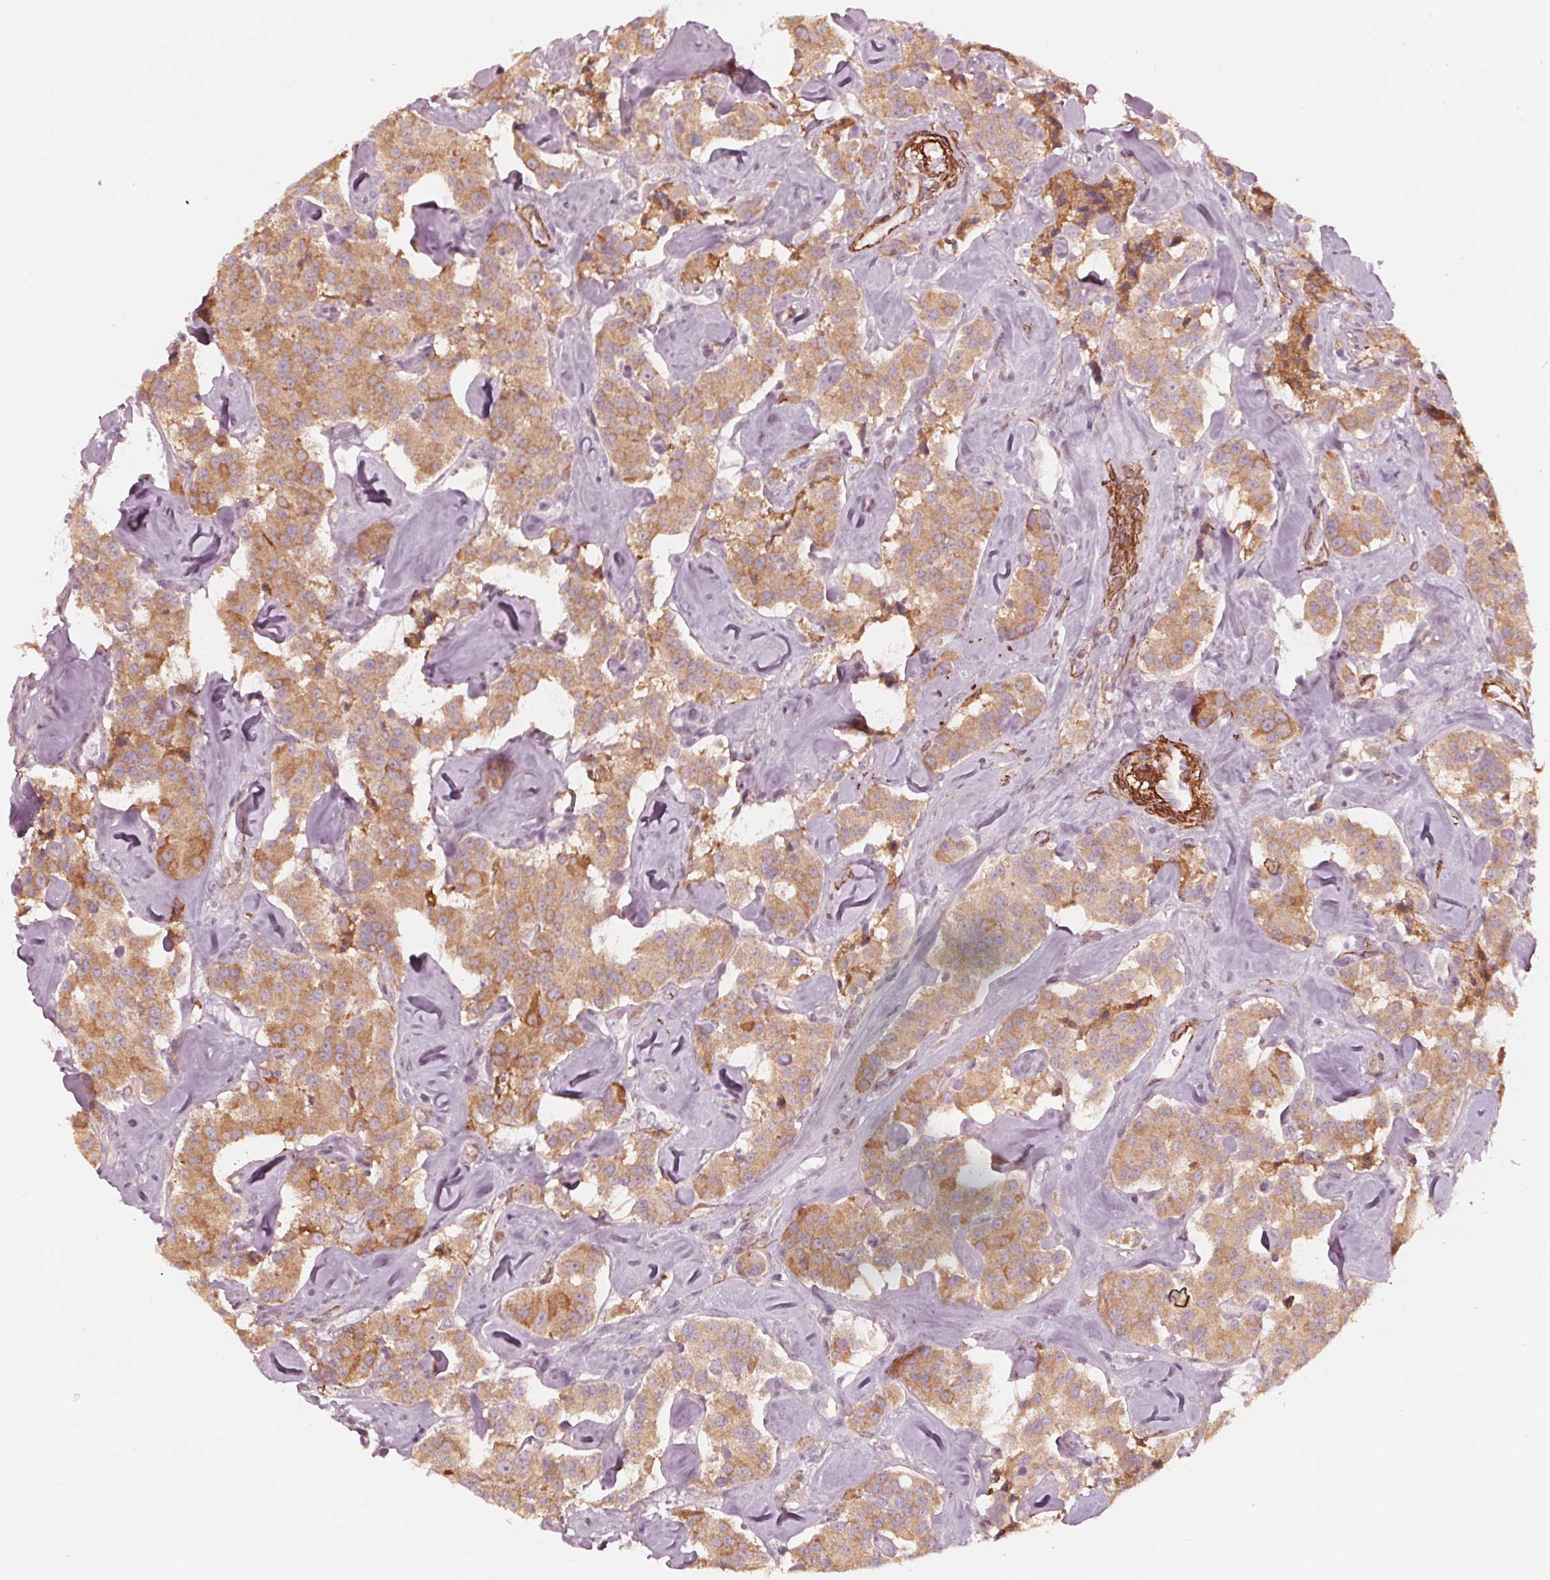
{"staining": {"intensity": "weak", "quantity": ">75%", "location": "cytoplasmic/membranous"}, "tissue": "carcinoid", "cell_type": "Tumor cells", "image_type": "cancer", "snomed": [{"axis": "morphology", "description": "Carcinoid, malignant, NOS"}, {"axis": "topography", "description": "Pancreas"}], "caption": "Malignant carcinoid stained for a protein exhibits weak cytoplasmic/membranous positivity in tumor cells. The protein of interest is stained brown, and the nuclei are stained in blue (DAB (3,3'-diaminobenzidine) IHC with brightfield microscopy, high magnification).", "gene": "MIER3", "patient": {"sex": "male", "age": 41}}